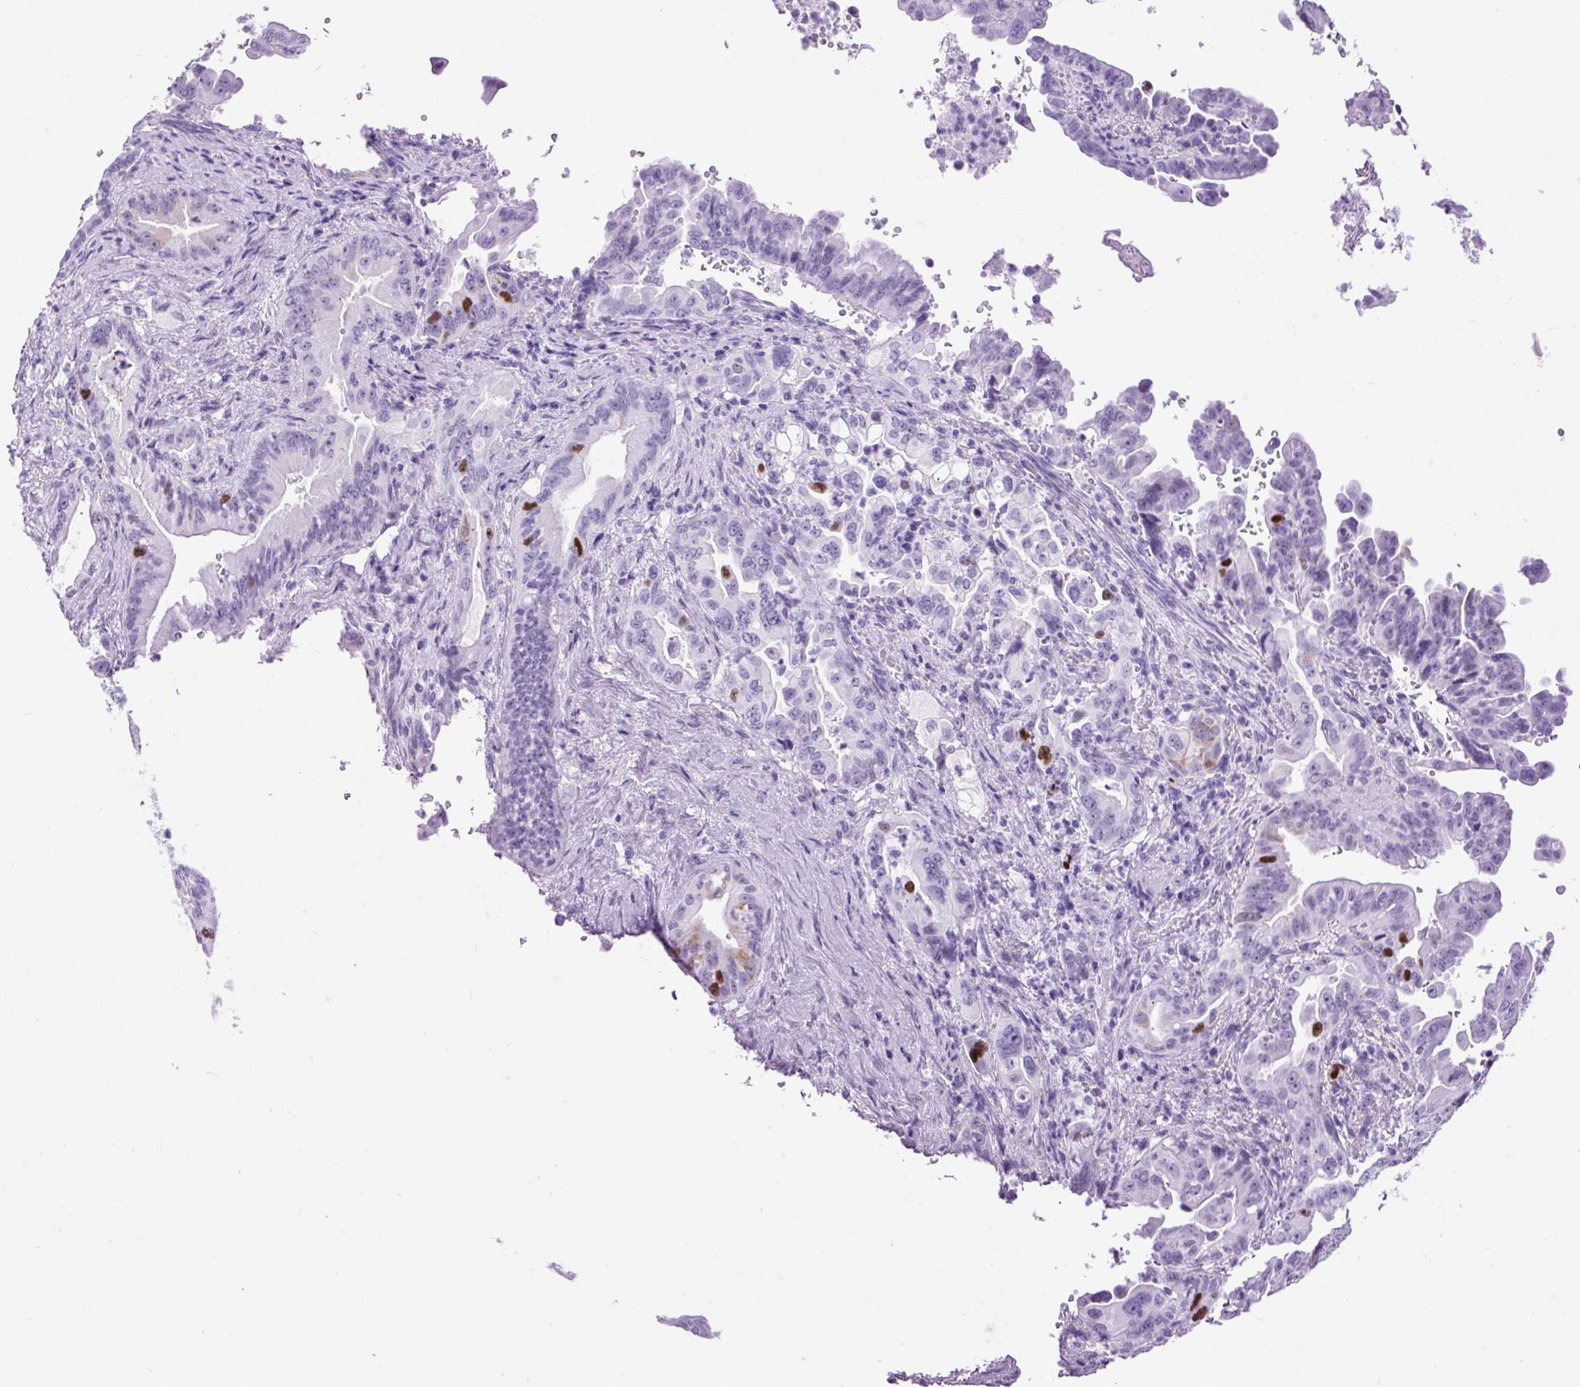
{"staining": {"intensity": "moderate", "quantity": "<25%", "location": "nuclear"}, "tissue": "pancreatic cancer", "cell_type": "Tumor cells", "image_type": "cancer", "snomed": [{"axis": "morphology", "description": "Adenocarcinoma, NOS"}, {"axis": "topography", "description": "Pancreas"}], "caption": "IHC micrograph of neoplastic tissue: human adenocarcinoma (pancreatic) stained using IHC reveals low levels of moderate protein expression localized specifically in the nuclear of tumor cells, appearing as a nuclear brown color.", "gene": "RACGAP1", "patient": {"sex": "male", "age": 70}}